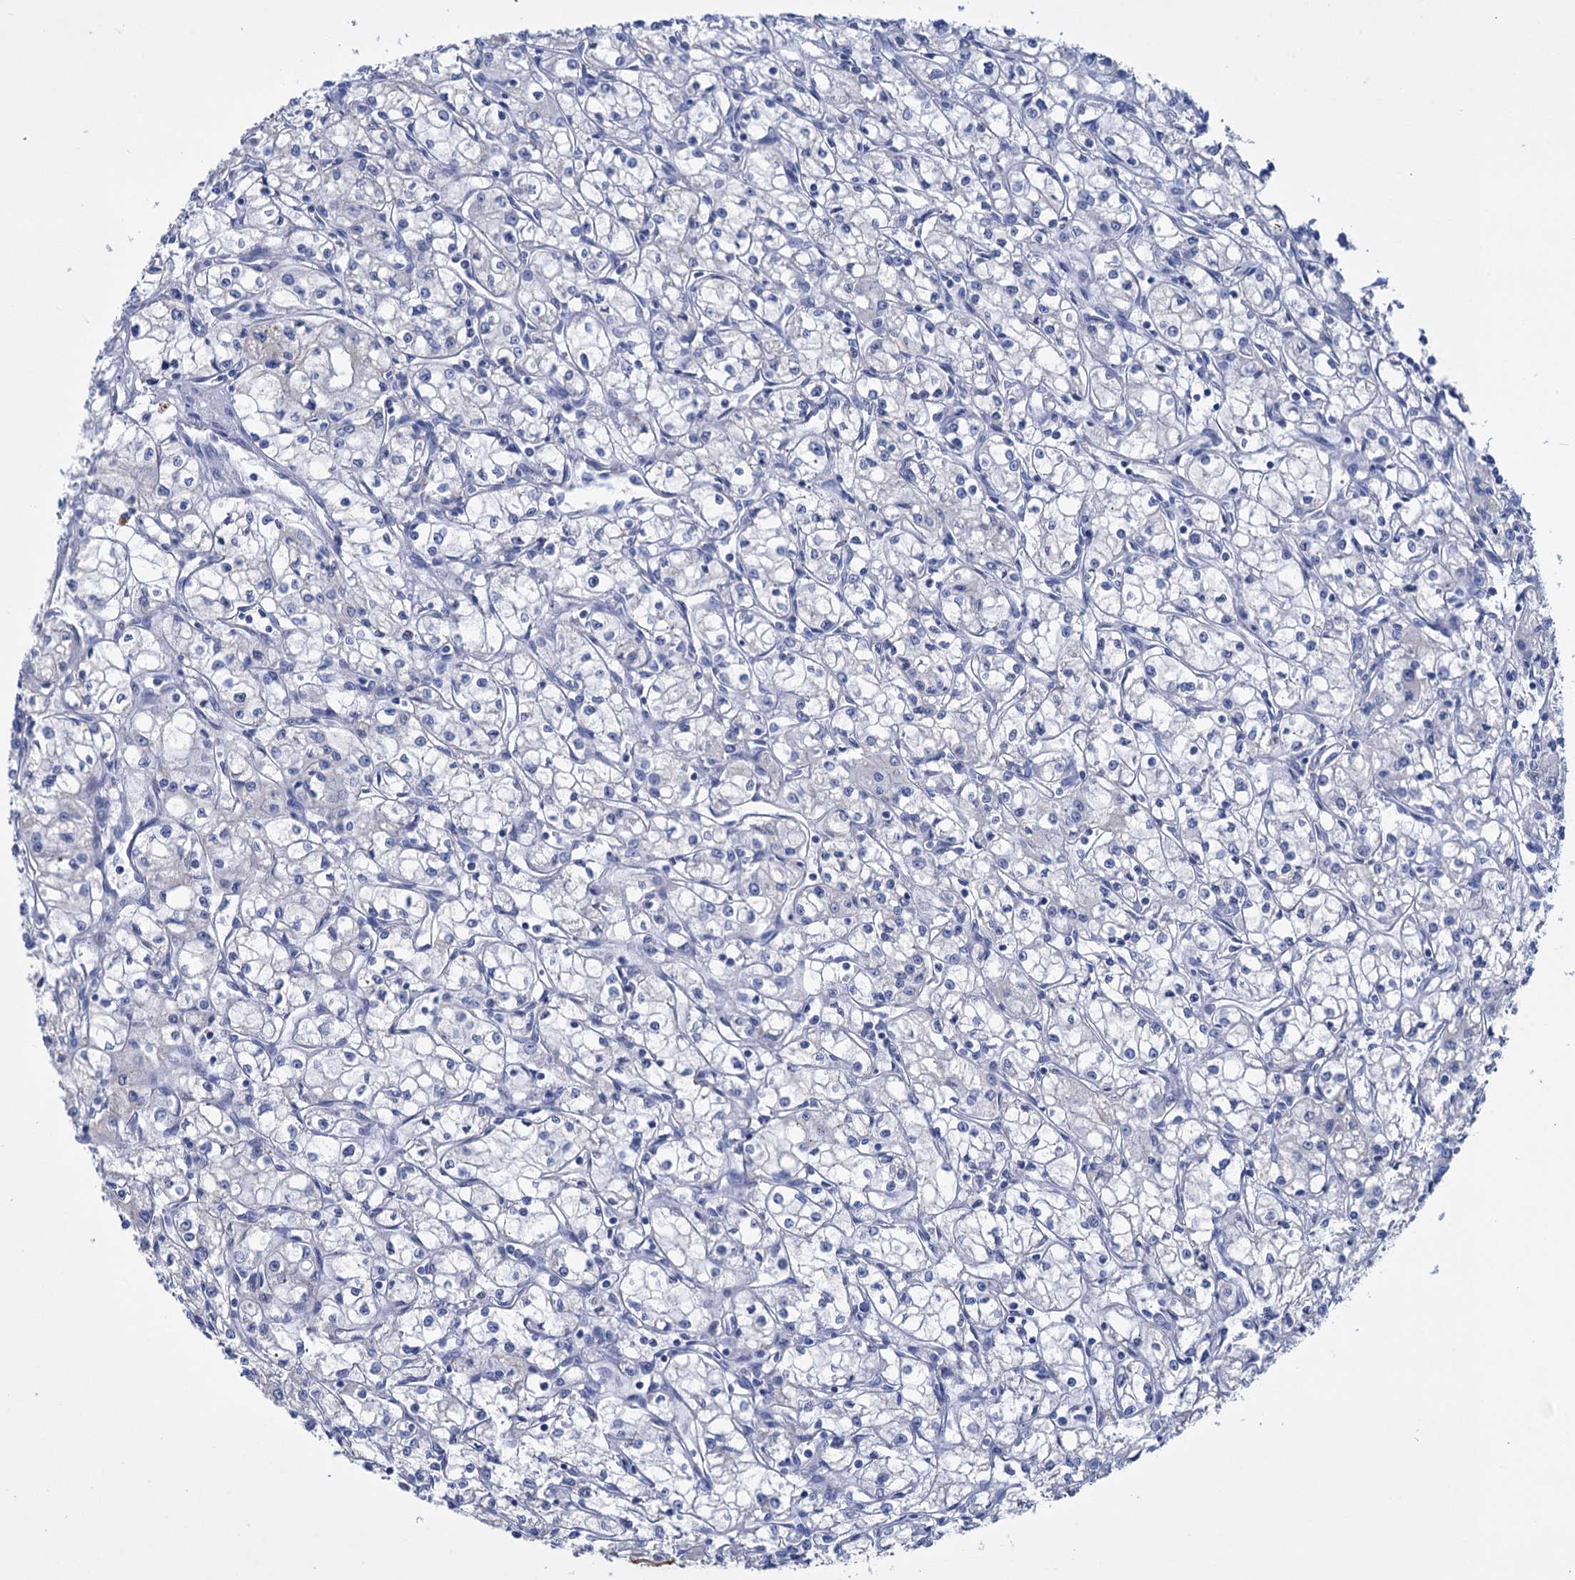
{"staining": {"intensity": "negative", "quantity": "none", "location": "none"}, "tissue": "renal cancer", "cell_type": "Tumor cells", "image_type": "cancer", "snomed": [{"axis": "morphology", "description": "Adenocarcinoma, NOS"}, {"axis": "topography", "description": "Kidney"}], "caption": "Immunohistochemistry of human renal cancer (adenocarcinoma) demonstrates no positivity in tumor cells. (DAB immunohistochemistry (IHC), high magnification).", "gene": "FBXW12", "patient": {"sex": "male", "age": 59}}